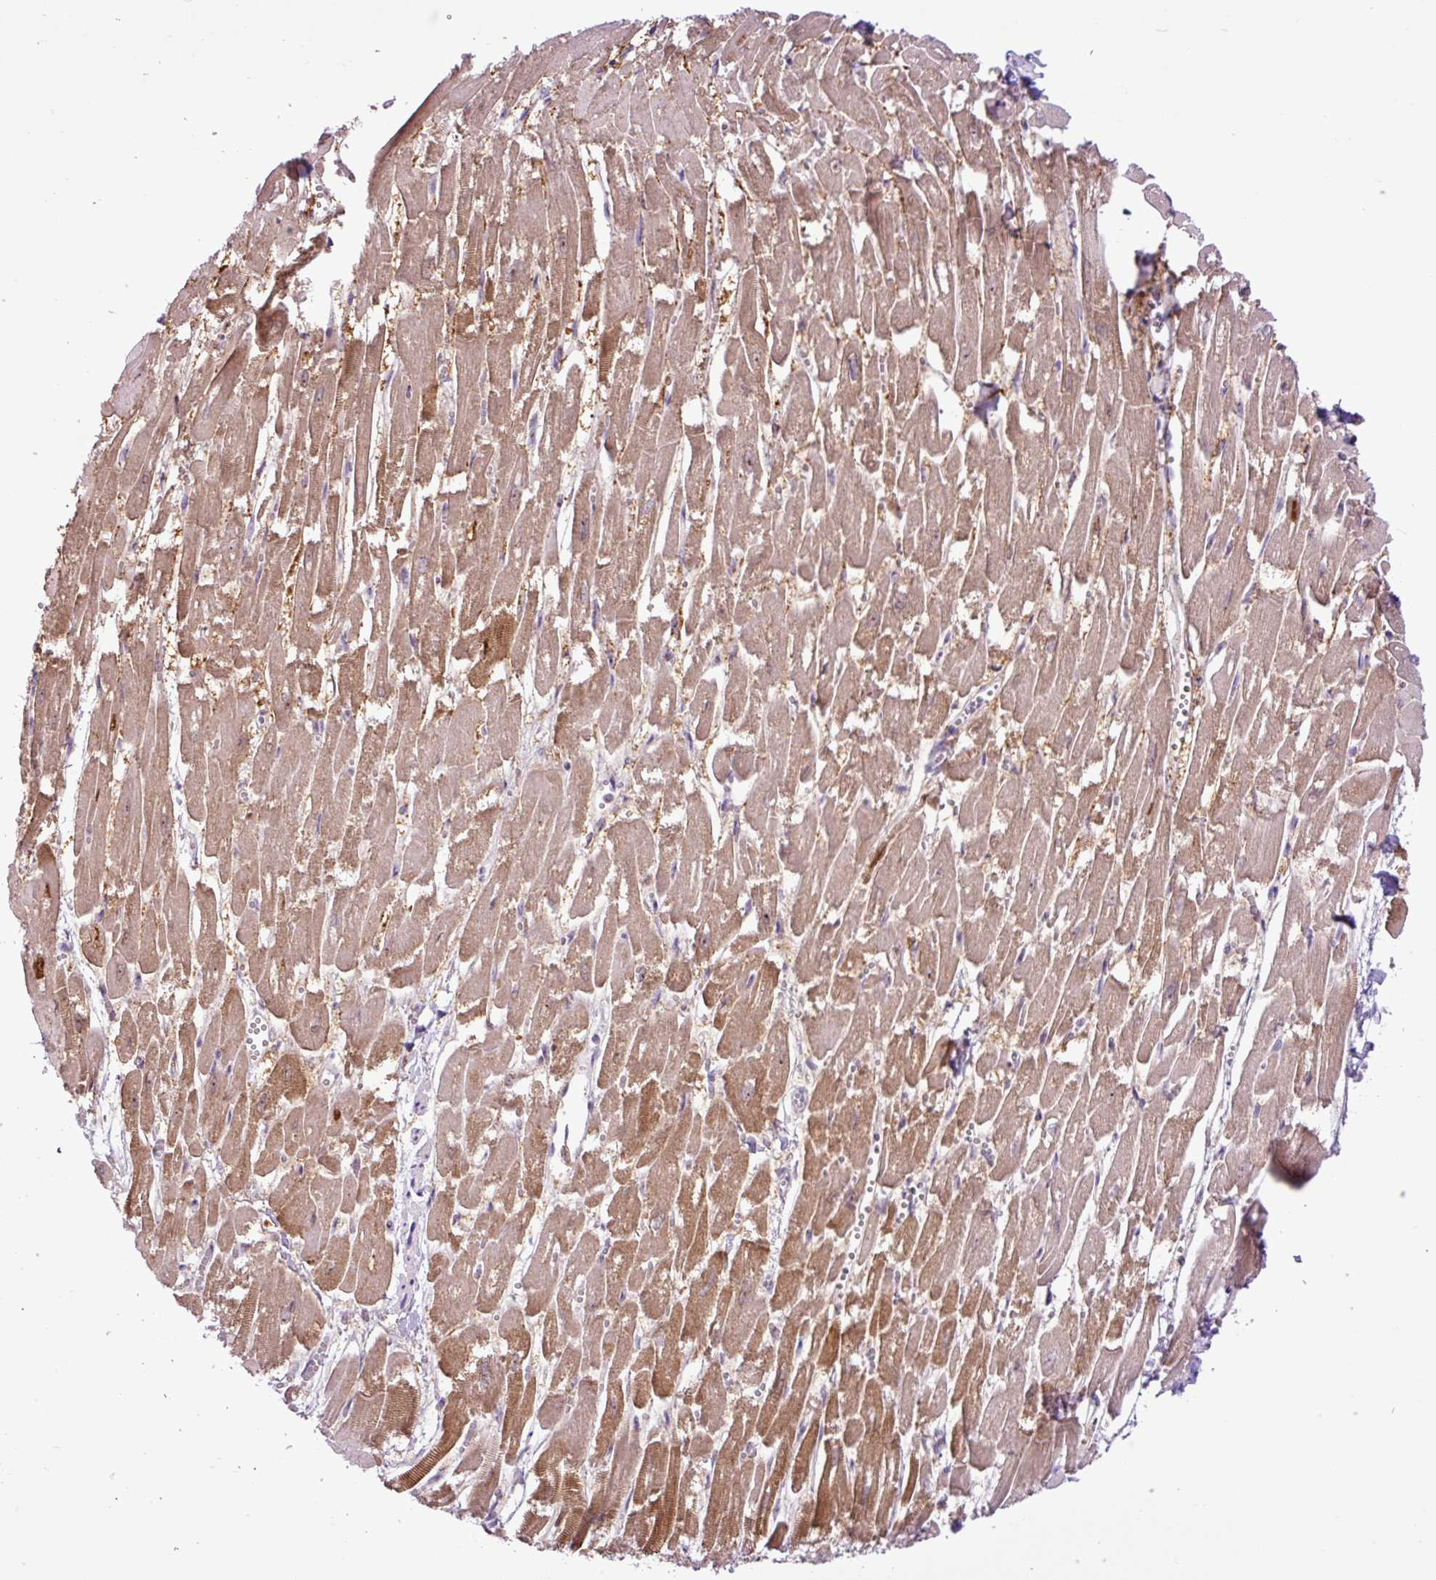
{"staining": {"intensity": "strong", "quantity": ">75%", "location": "cytoplasmic/membranous"}, "tissue": "heart muscle", "cell_type": "Cardiomyocytes", "image_type": "normal", "snomed": [{"axis": "morphology", "description": "Normal tissue, NOS"}, {"axis": "topography", "description": "Heart"}], "caption": "An immunohistochemistry photomicrograph of unremarkable tissue is shown. Protein staining in brown shows strong cytoplasmic/membranous positivity in heart muscle within cardiomyocytes. (DAB (3,3'-diaminobenzidine) IHC with brightfield microscopy, high magnification).", "gene": "ELOA2", "patient": {"sex": "male", "age": 54}}